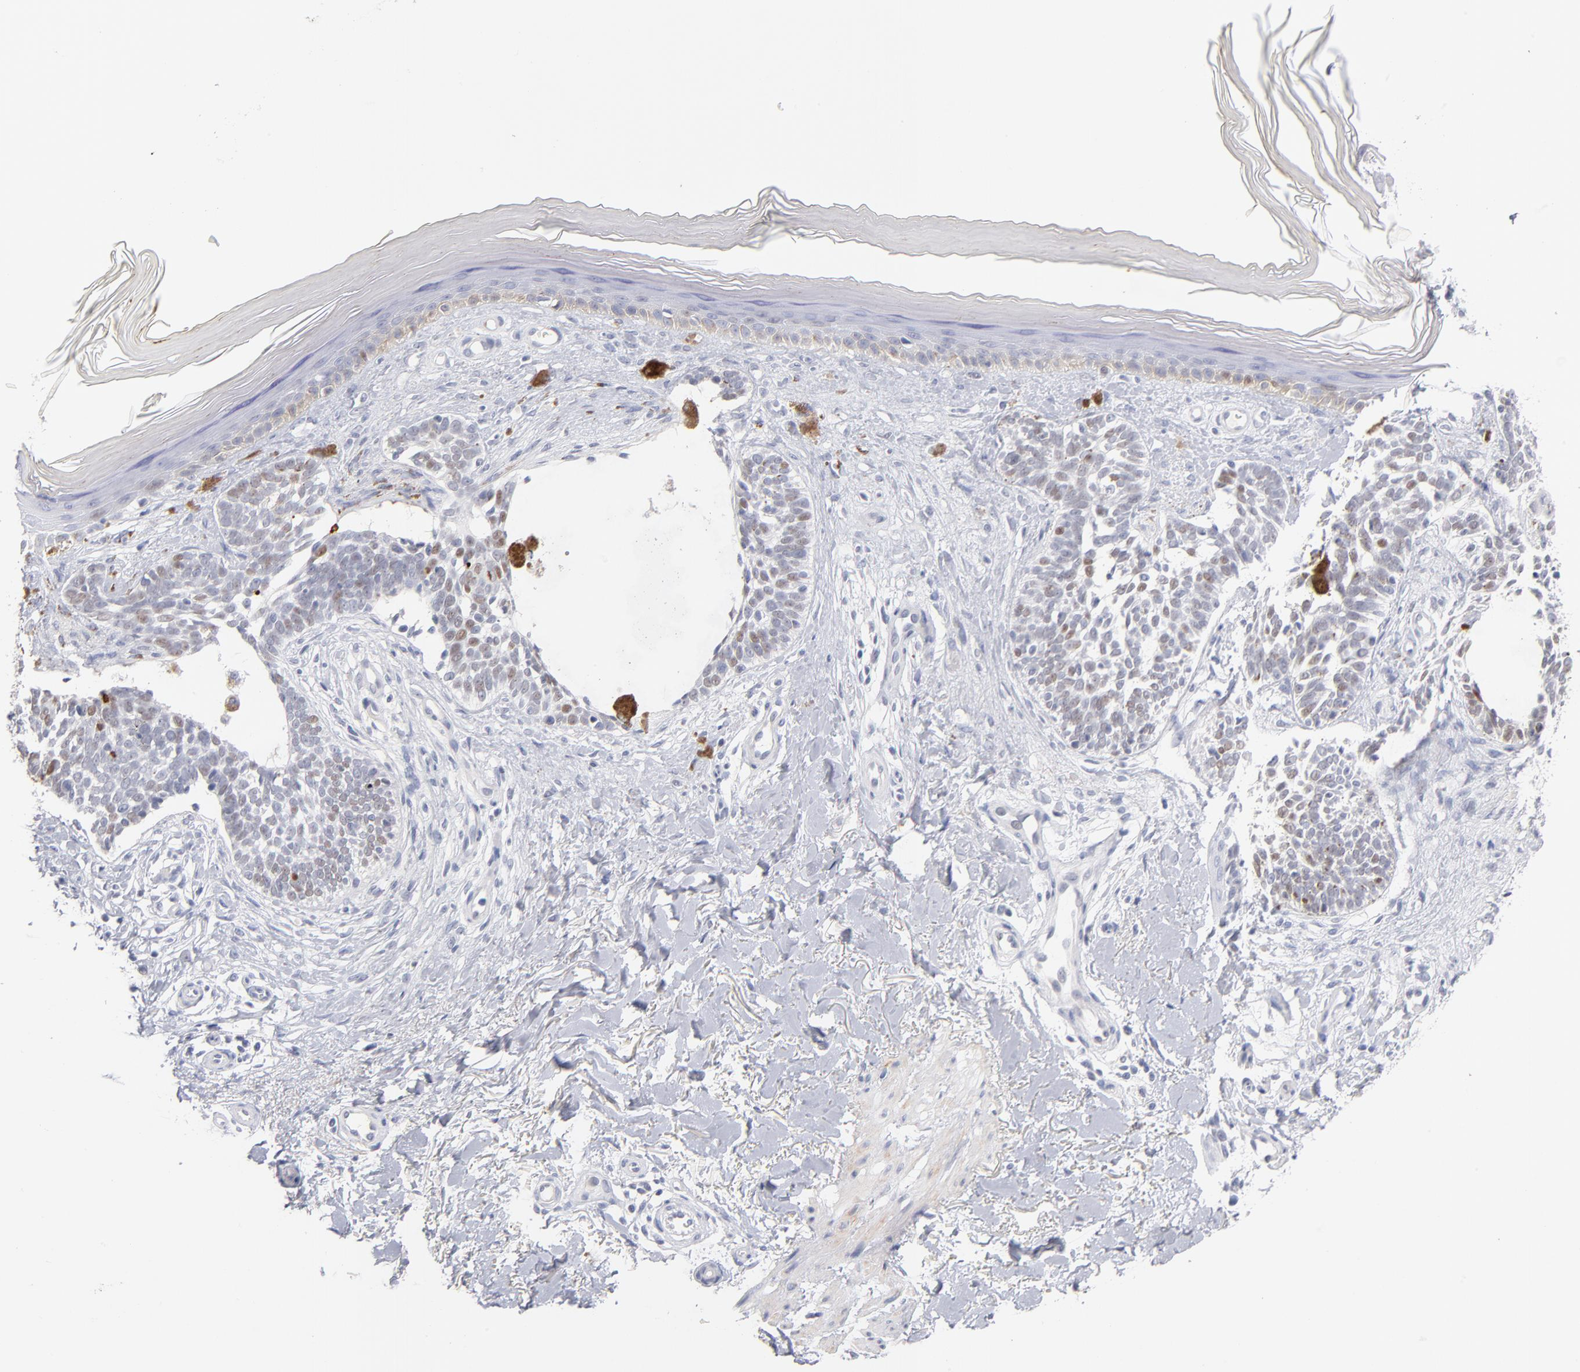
{"staining": {"intensity": "weak", "quantity": "<25%", "location": "nuclear"}, "tissue": "skin cancer", "cell_type": "Tumor cells", "image_type": "cancer", "snomed": [{"axis": "morphology", "description": "Normal tissue, NOS"}, {"axis": "morphology", "description": "Basal cell carcinoma"}, {"axis": "topography", "description": "Skin"}], "caption": "Immunohistochemistry (IHC) micrograph of neoplastic tissue: skin basal cell carcinoma stained with DAB displays no significant protein positivity in tumor cells. (DAB (3,3'-diaminobenzidine) immunohistochemistry visualized using brightfield microscopy, high magnification).", "gene": "PARP1", "patient": {"sex": "female", "age": 58}}